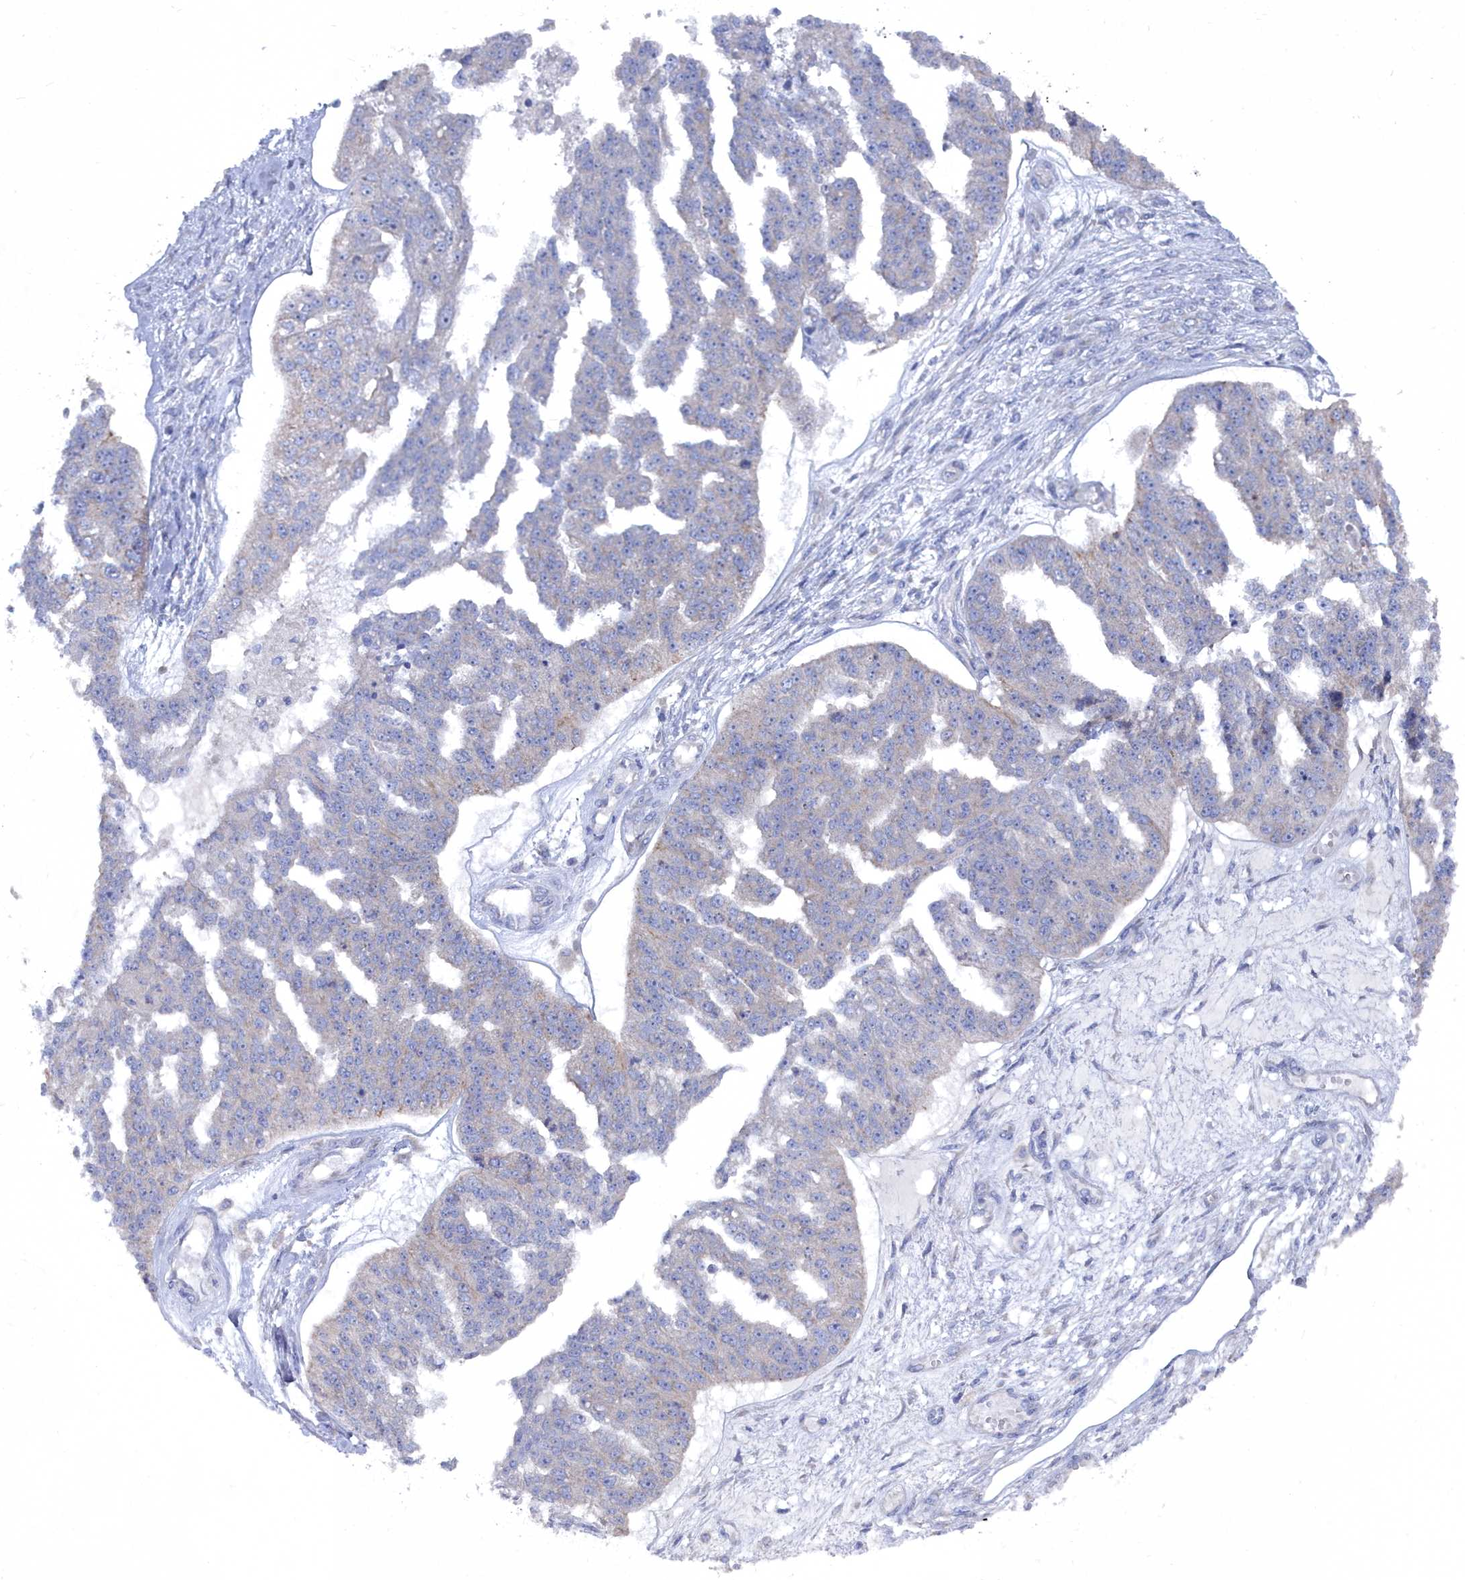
{"staining": {"intensity": "negative", "quantity": "none", "location": "none"}, "tissue": "ovarian cancer", "cell_type": "Tumor cells", "image_type": "cancer", "snomed": [{"axis": "morphology", "description": "Cystadenocarcinoma, serous, NOS"}, {"axis": "topography", "description": "Ovary"}], "caption": "Immunohistochemical staining of serous cystadenocarcinoma (ovarian) demonstrates no significant expression in tumor cells.", "gene": "CCDC149", "patient": {"sex": "female", "age": 58}}